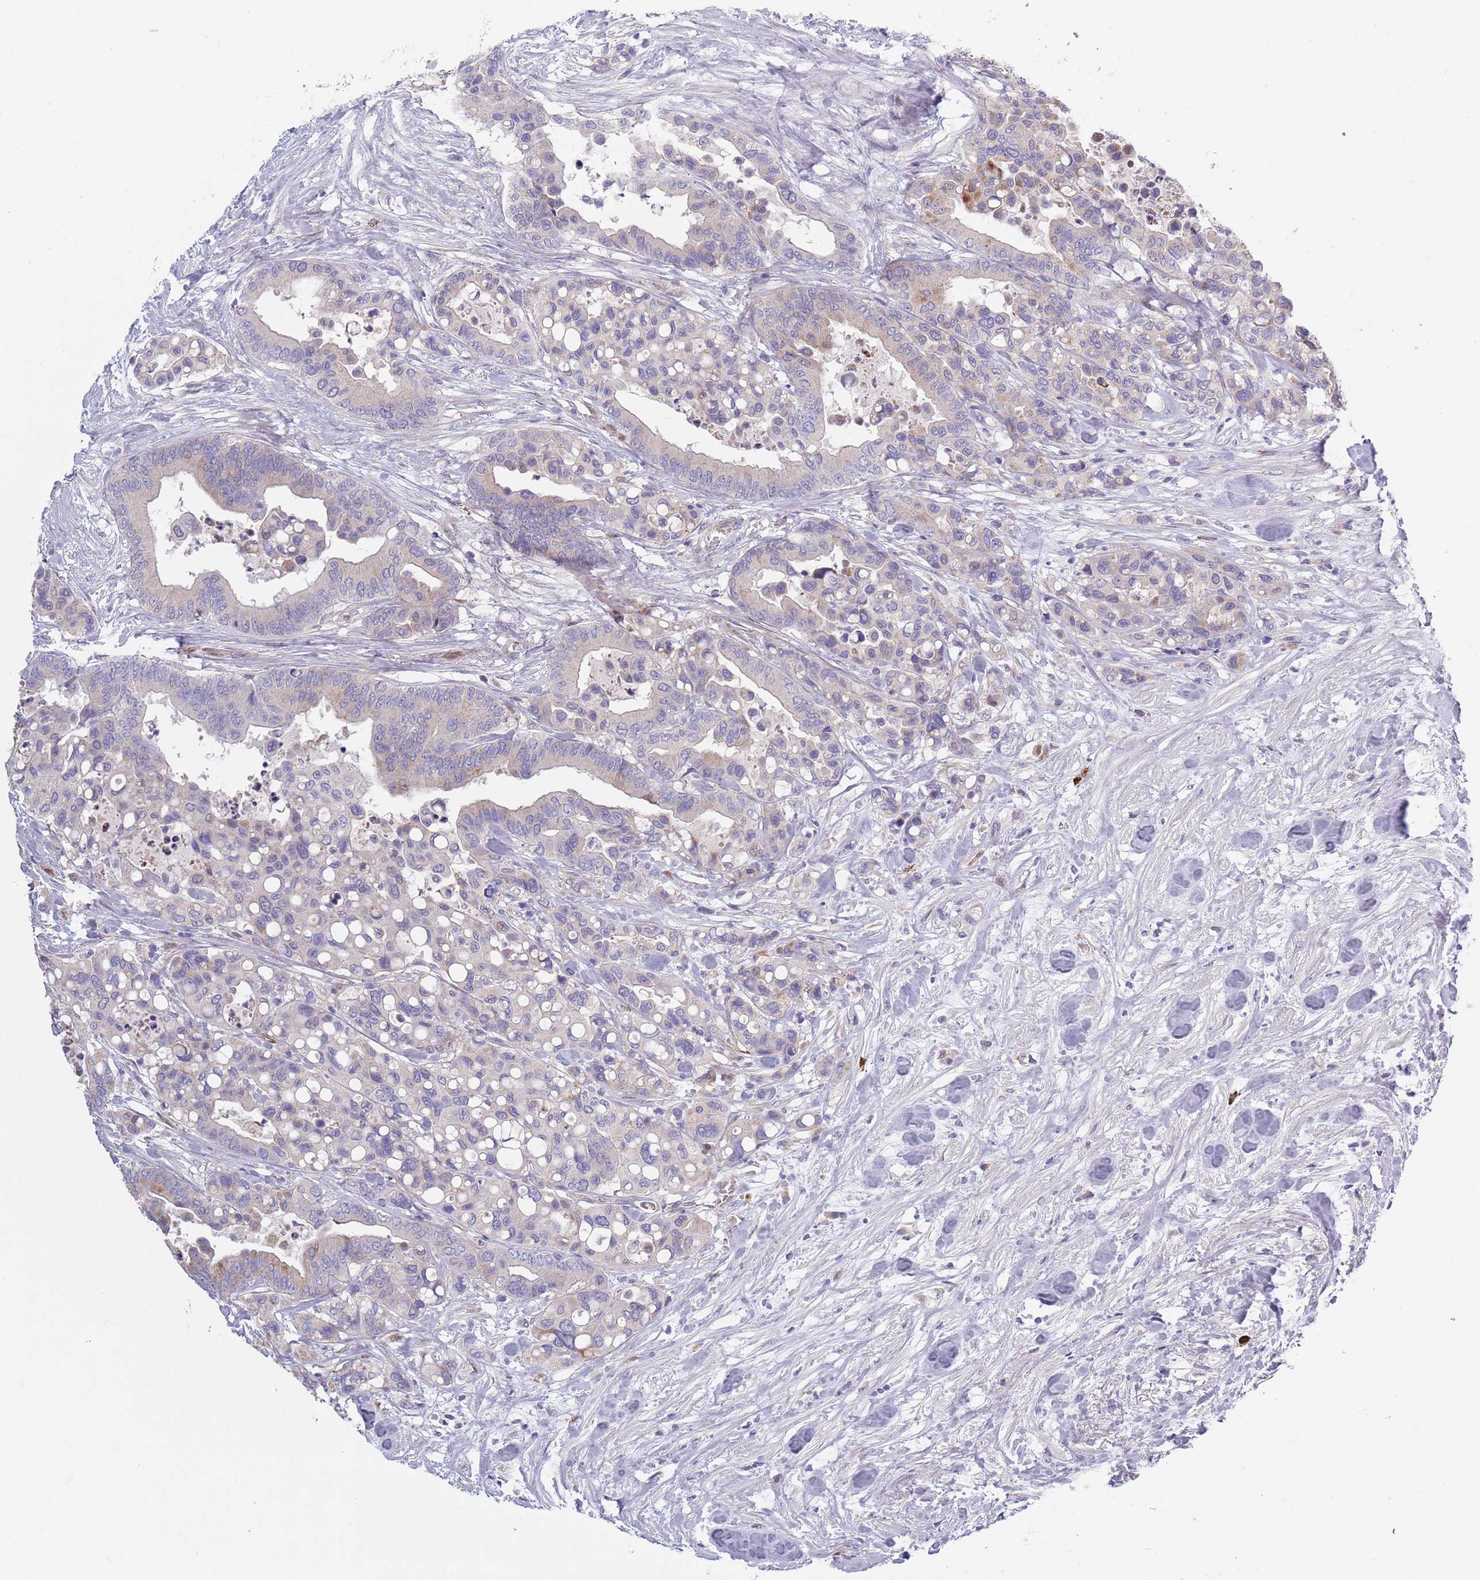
{"staining": {"intensity": "negative", "quantity": "none", "location": "none"}, "tissue": "colorectal cancer", "cell_type": "Tumor cells", "image_type": "cancer", "snomed": [{"axis": "morphology", "description": "Adenocarcinoma, NOS"}, {"axis": "topography", "description": "Colon"}], "caption": "Adenocarcinoma (colorectal) was stained to show a protein in brown. There is no significant expression in tumor cells. (Brightfield microscopy of DAB IHC at high magnification).", "gene": "TYW1", "patient": {"sex": "male", "age": 82}}